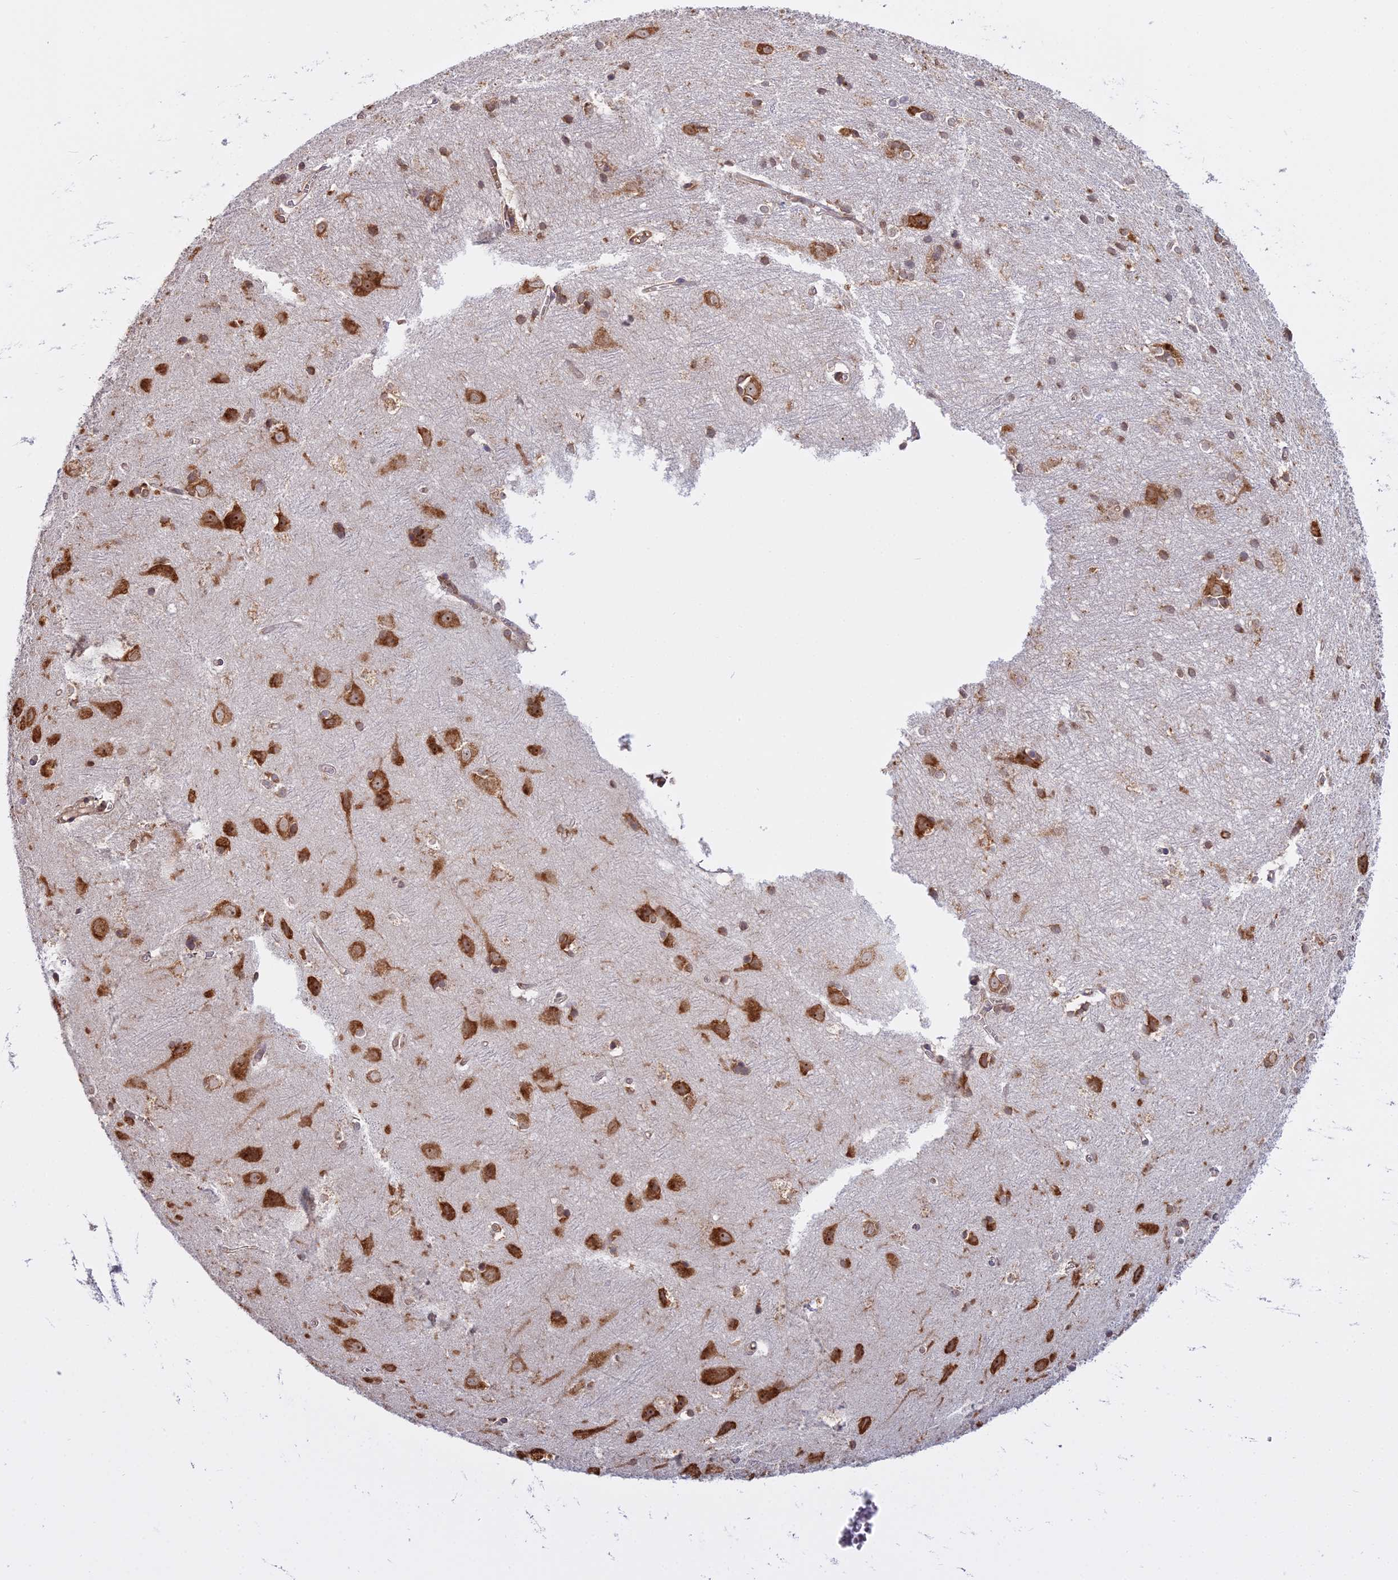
{"staining": {"intensity": "moderate", "quantity": ">75%", "location": "cytoplasmic/membranous"}, "tissue": "cerebral cortex", "cell_type": "Endothelial cells", "image_type": "normal", "snomed": [{"axis": "morphology", "description": "Normal tissue, NOS"}, {"axis": "topography", "description": "Cerebral cortex"}], "caption": "IHC histopathology image of benign cerebral cortex: cerebral cortex stained using immunohistochemistry exhibits medium levels of moderate protein expression localized specifically in the cytoplasmic/membranous of endothelial cells, appearing as a cytoplasmic/membranous brown color.", "gene": "RPL26", "patient": {"sex": "male", "age": 54}}